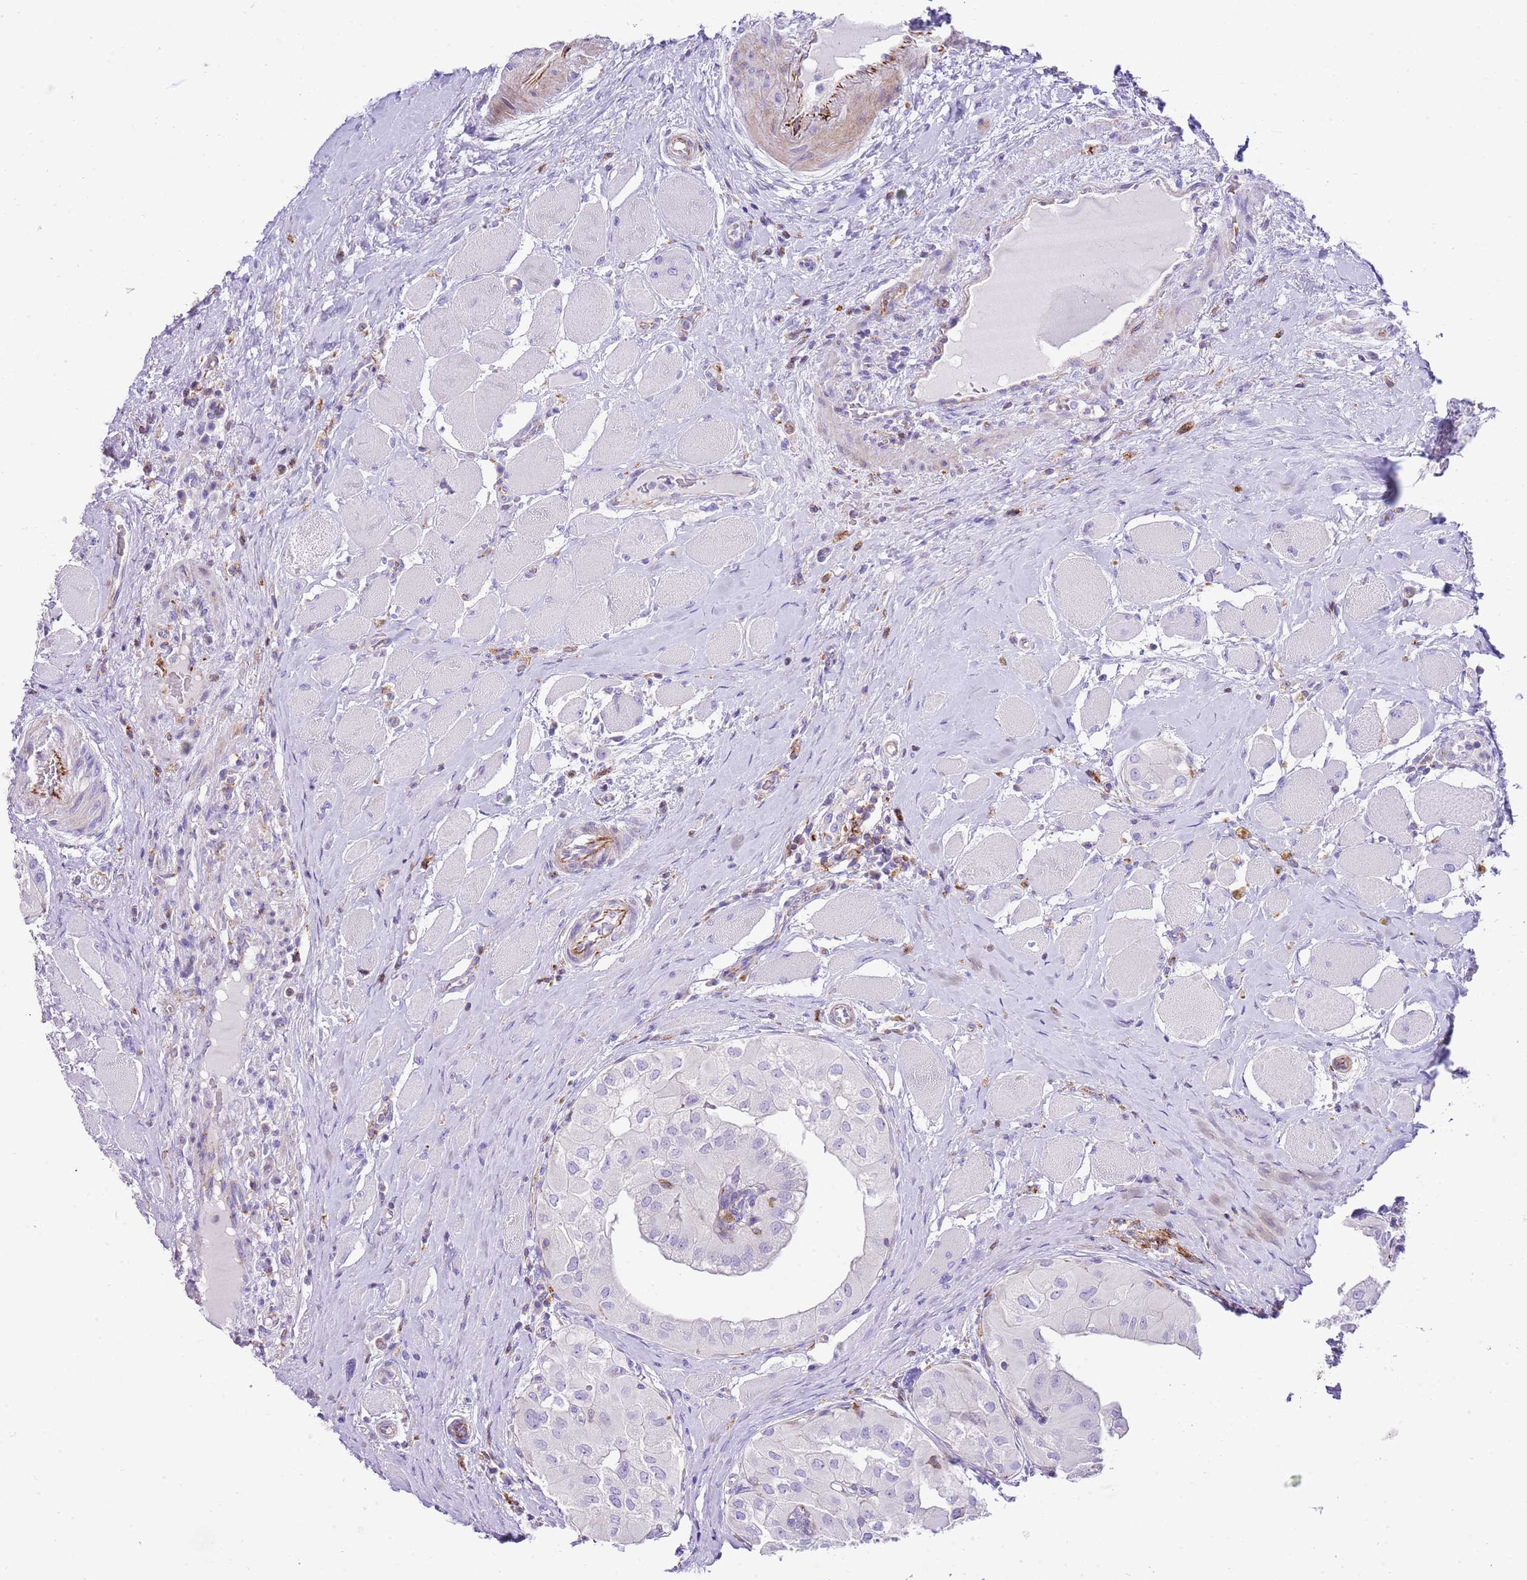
{"staining": {"intensity": "negative", "quantity": "none", "location": "none"}, "tissue": "thyroid cancer", "cell_type": "Tumor cells", "image_type": "cancer", "snomed": [{"axis": "morphology", "description": "Papillary adenocarcinoma, NOS"}, {"axis": "topography", "description": "Thyroid gland"}], "caption": "DAB (3,3'-diaminobenzidine) immunohistochemical staining of thyroid cancer shows no significant staining in tumor cells. (Stains: DAB (3,3'-diaminobenzidine) immunohistochemistry (IHC) with hematoxylin counter stain, Microscopy: brightfield microscopy at high magnification).", "gene": "ALDH3A1", "patient": {"sex": "female", "age": 59}}